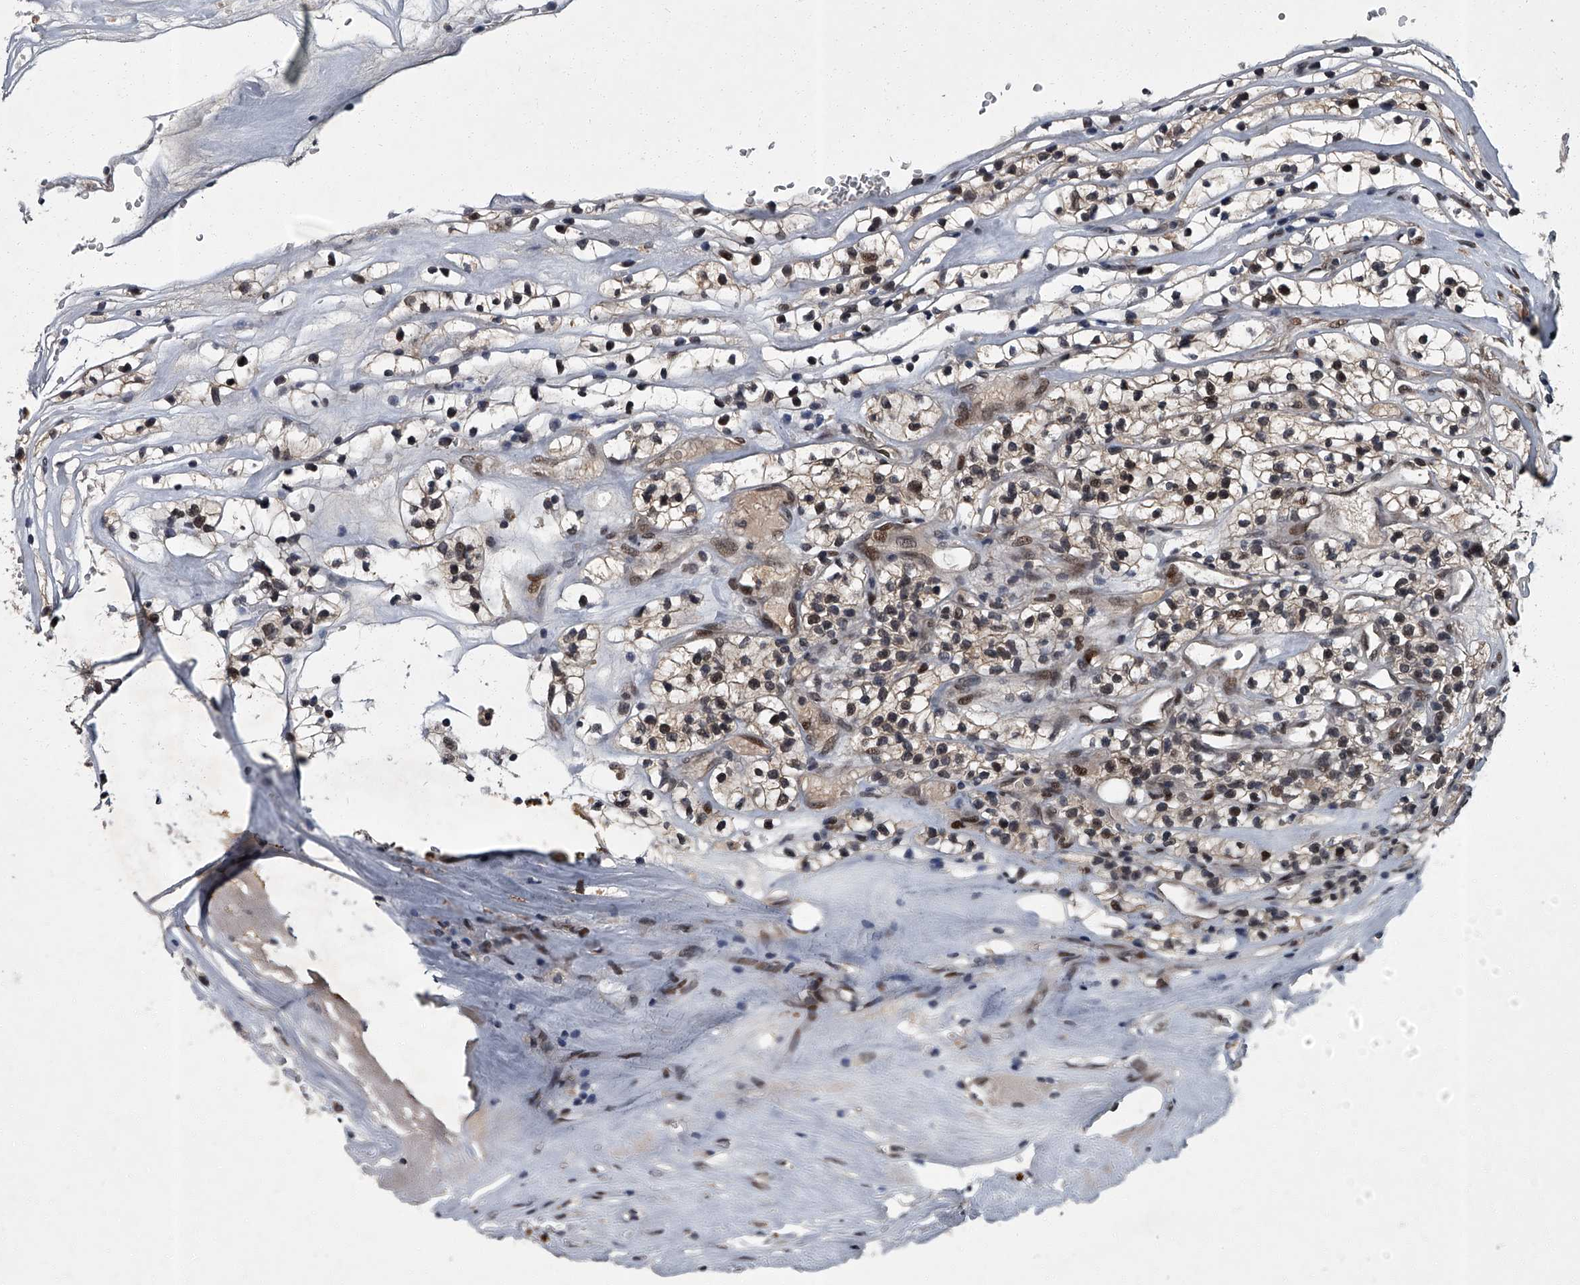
{"staining": {"intensity": "moderate", "quantity": "25%-75%", "location": "nuclear"}, "tissue": "renal cancer", "cell_type": "Tumor cells", "image_type": "cancer", "snomed": [{"axis": "morphology", "description": "Adenocarcinoma, NOS"}, {"axis": "topography", "description": "Kidney"}], "caption": "Immunohistochemical staining of human renal adenocarcinoma displays medium levels of moderate nuclear staining in approximately 25%-75% of tumor cells. The staining was performed using DAB (3,3'-diaminobenzidine) to visualize the protein expression in brown, while the nuclei were stained in blue with hematoxylin (Magnification: 20x).", "gene": "ZNF518B", "patient": {"sex": "female", "age": 57}}